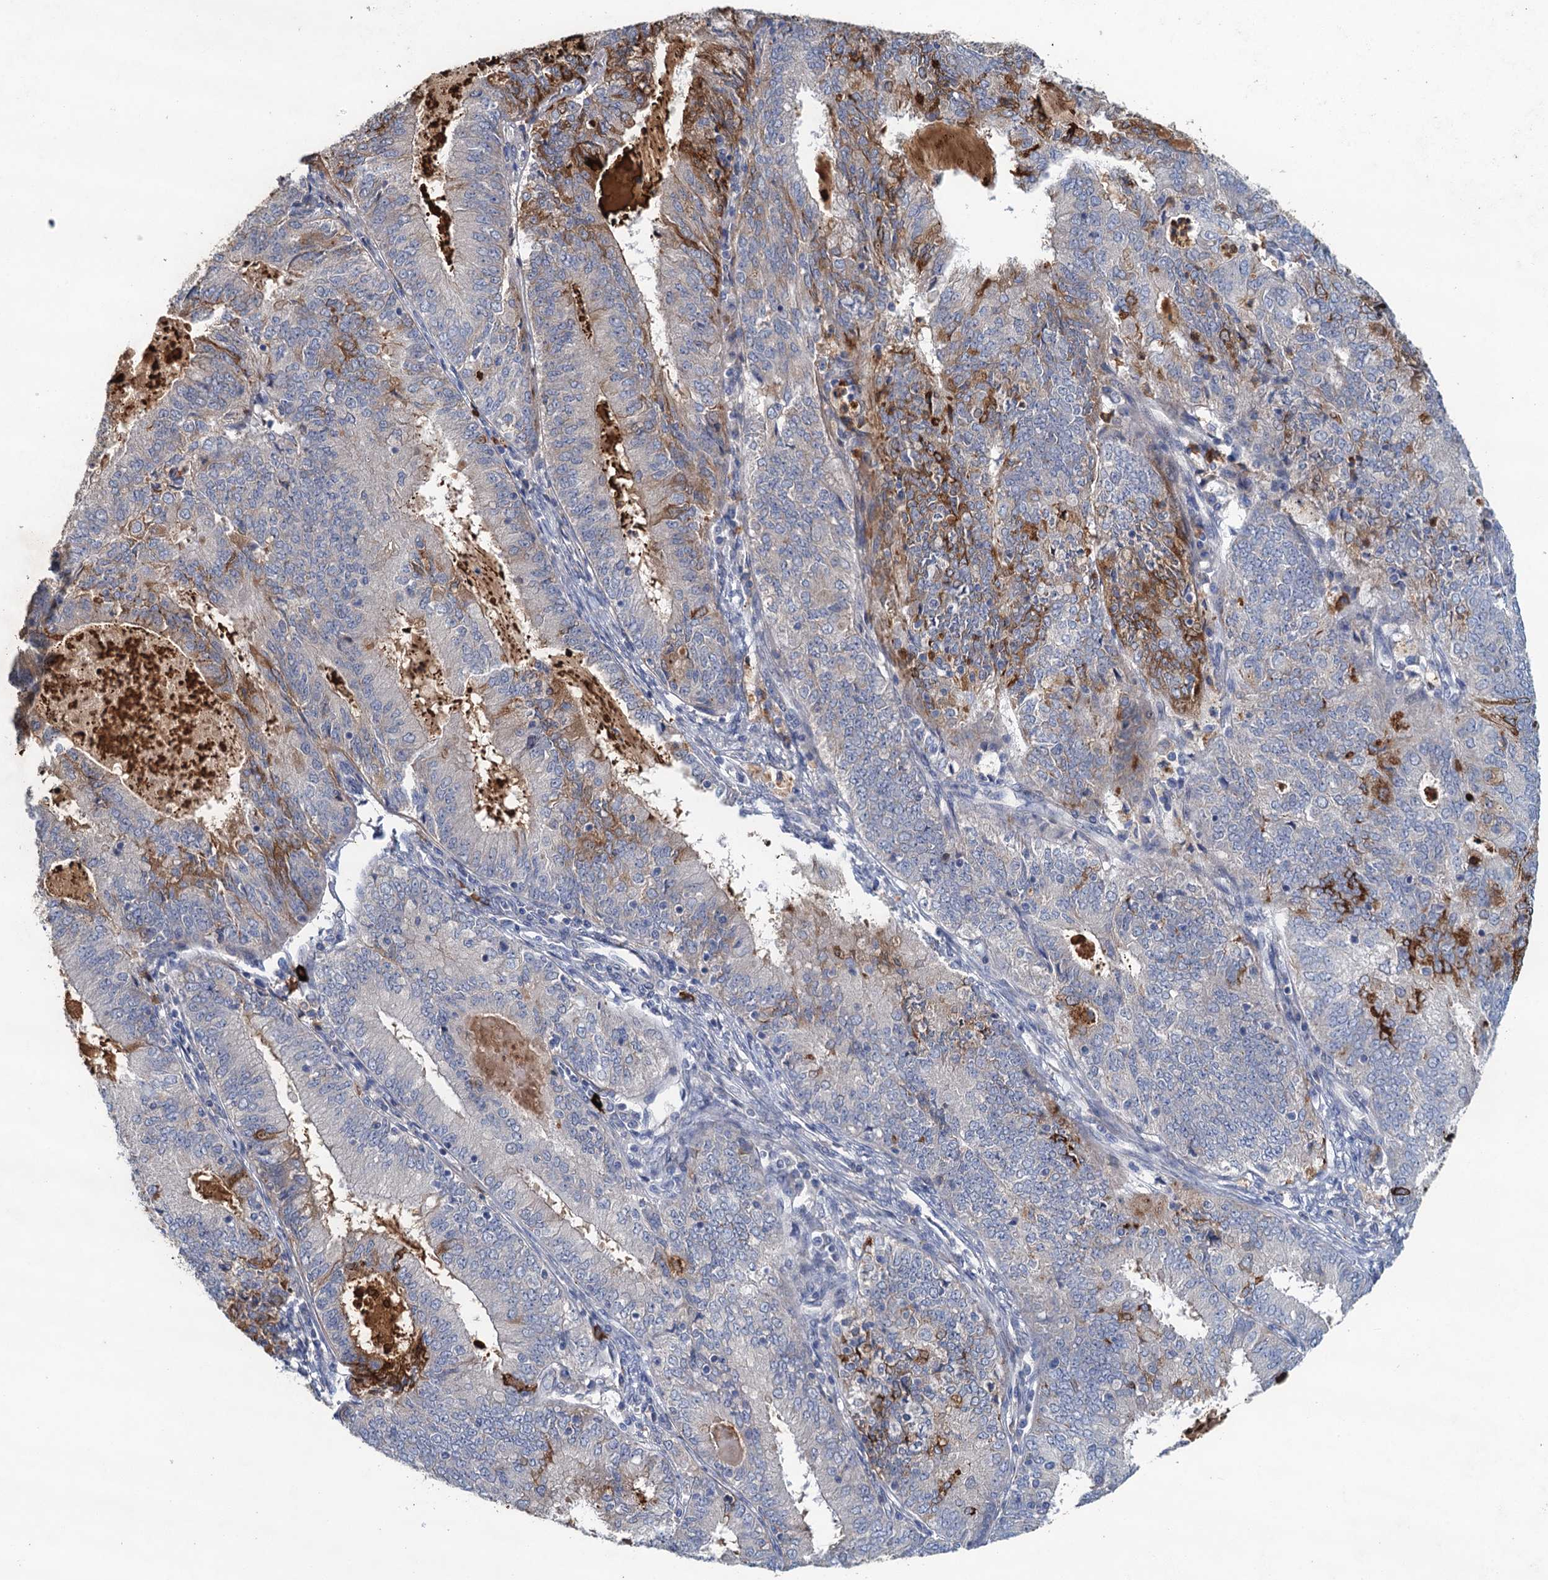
{"staining": {"intensity": "moderate", "quantity": "<25%", "location": "cytoplasmic/membranous"}, "tissue": "endometrial cancer", "cell_type": "Tumor cells", "image_type": "cancer", "snomed": [{"axis": "morphology", "description": "Adenocarcinoma, NOS"}, {"axis": "topography", "description": "Endometrium"}], "caption": "A brown stain highlights moderate cytoplasmic/membranous positivity of a protein in endometrial cancer tumor cells. Using DAB (3,3'-diaminobenzidine) (brown) and hematoxylin (blue) stains, captured at high magnification using brightfield microscopy.", "gene": "TPCN1", "patient": {"sex": "female", "age": 57}}